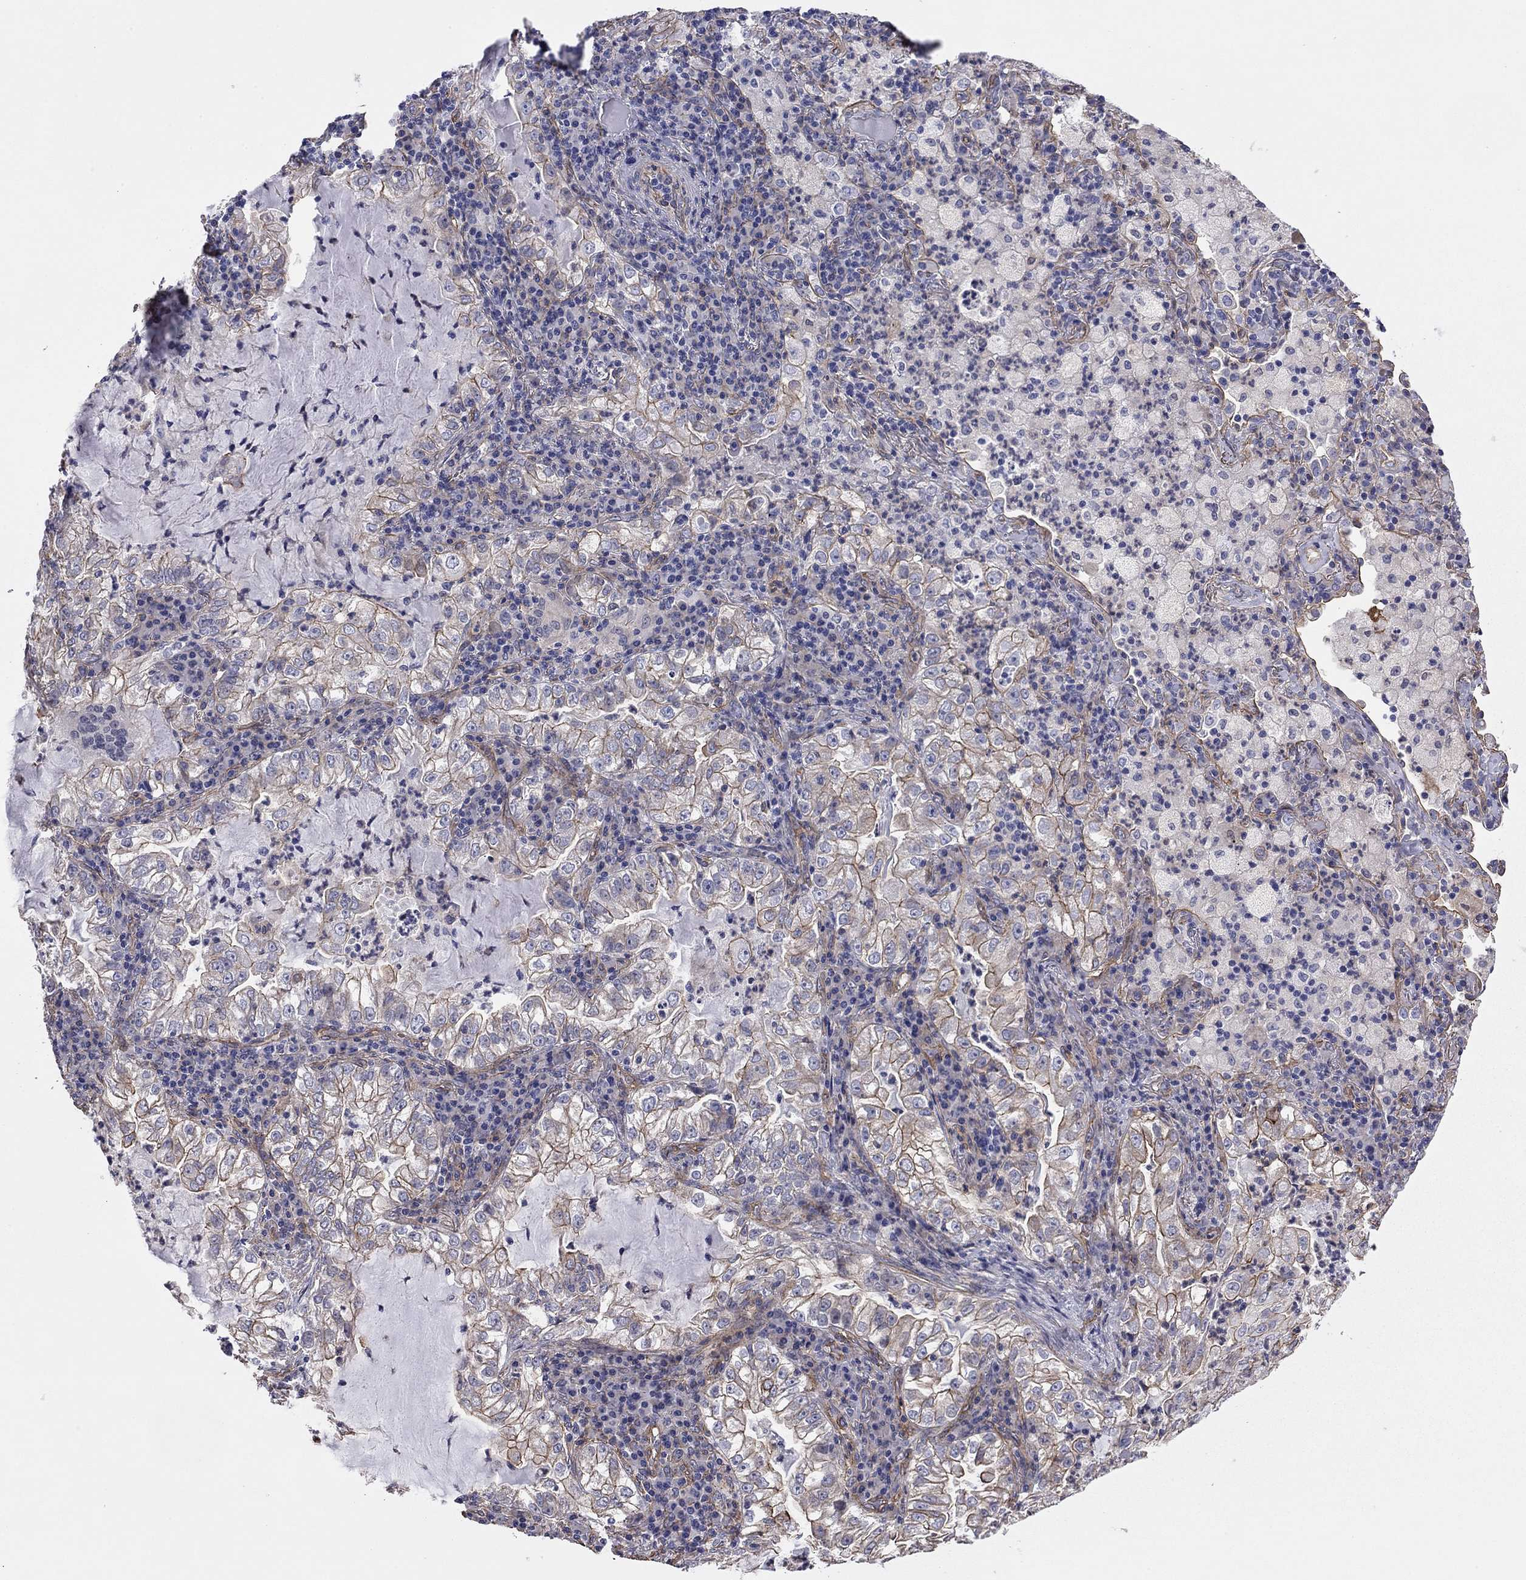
{"staining": {"intensity": "moderate", "quantity": "25%-75%", "location": "cytoplasmic/membranous"}, "tissue": "lung cancer", "cell_type": "Tumor cells", "image_type": "cancer", "snomed": [{"axis": "morphology", "description": "Adenocarcinoma, NOS"}, {"axis": "topography", "description": "Lung"}], "caption": "Immunohistochemistry of human lung cancer displays medium levels of moderate cytoplasmic/membranous positivity in about 25%-75% of tumor cells. (Stains: DAB (3,3'-diaminobenzidine) in brown, nuclei in blue, Microscopy: brightfield microscopy at high magnification).", "gene": "TCHH", "patient": {"sex": "female", "age": 73}}